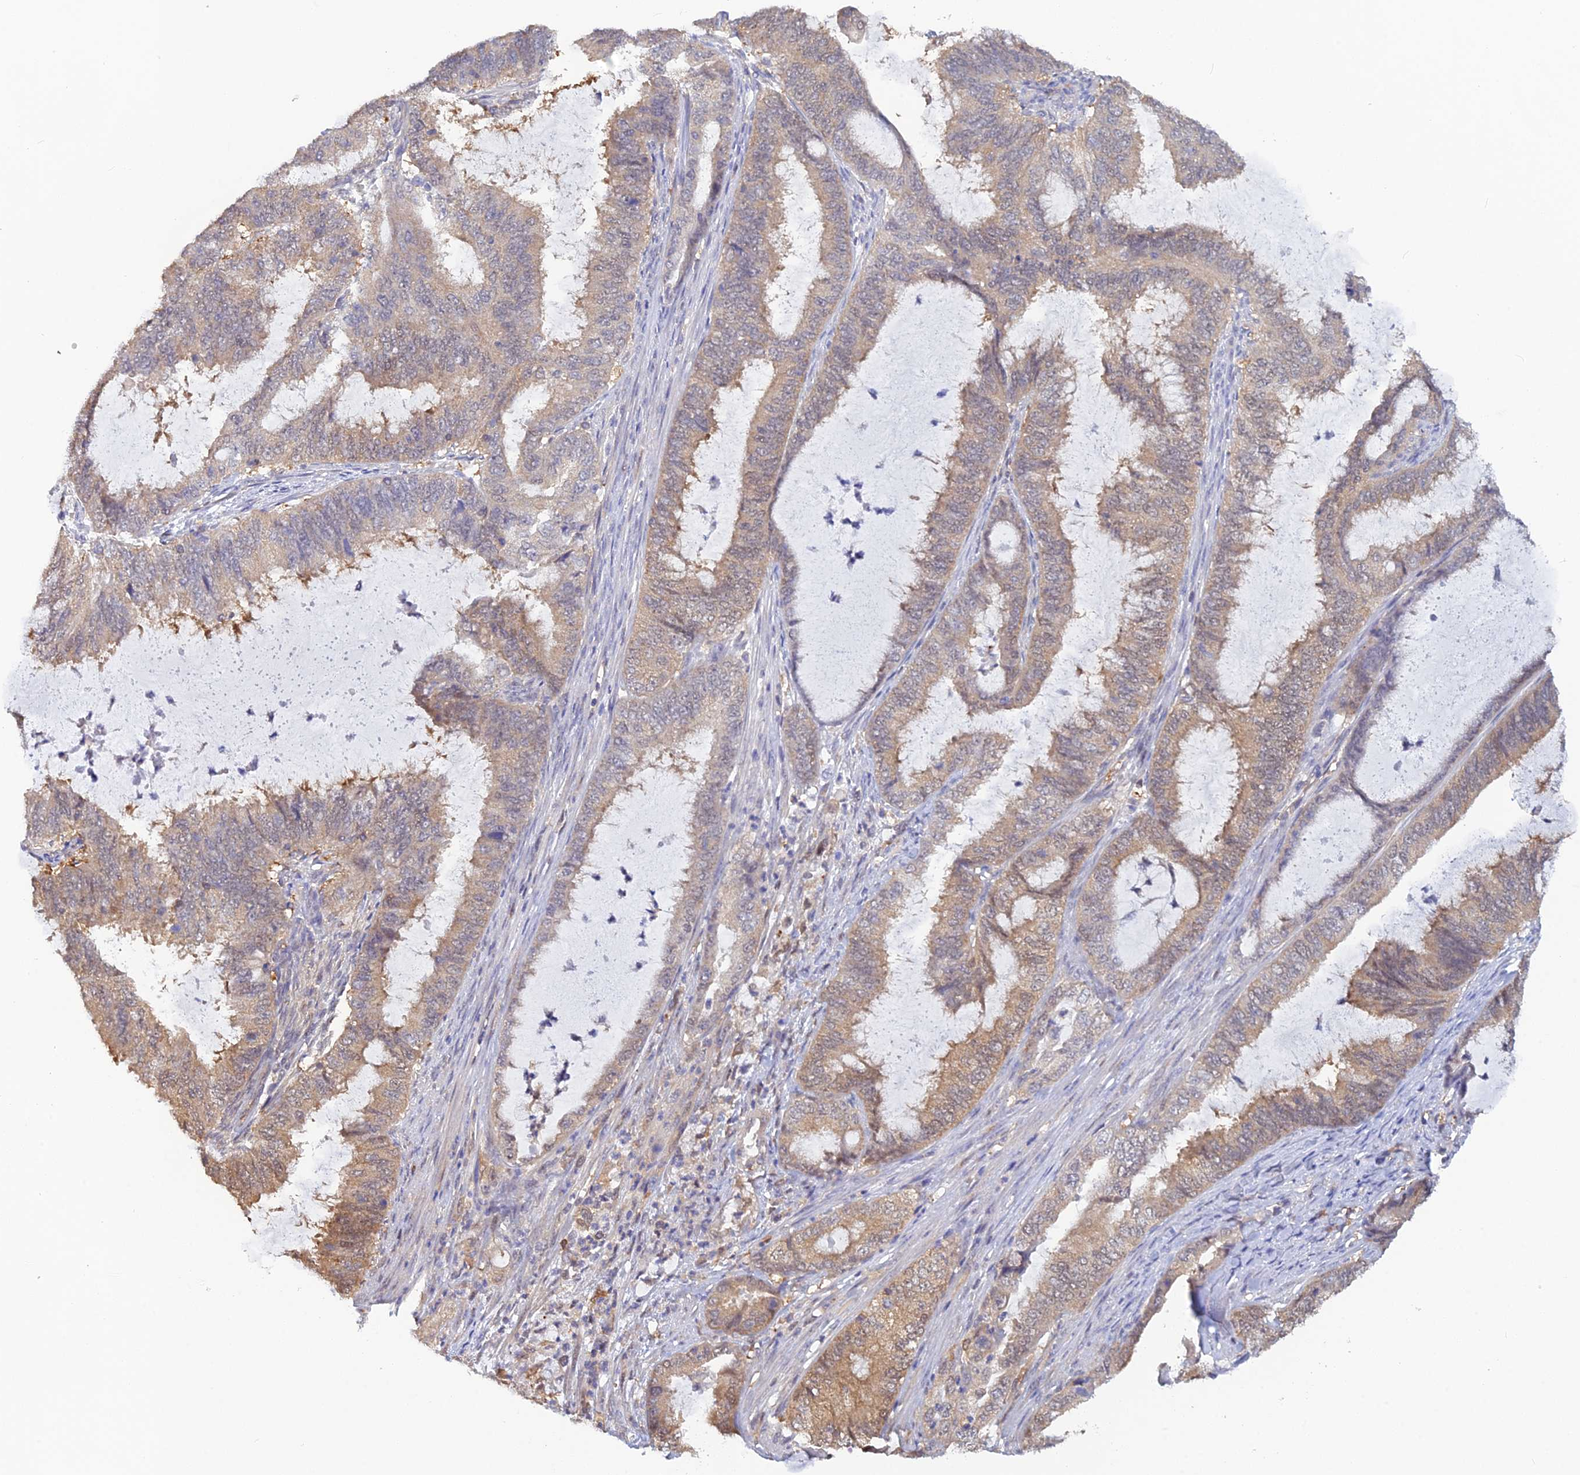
{"staining": {"intensity": "weak", "quantity": "25%-75%", "location": "cytoplasmic/membranous"}, "tissue": "endometrial cancer", "cell_type": "Tumor cells", "image_type": "cancer", "snomed": [{"axis": "morphology", "description": "Adenocarcinoma, NOS"}, {"axis": "topography", "description": "Endometrium"}], "caption": "Endometrial adenocarcinoma stained with a brown dye demonstrates weak cytoplasmic/membranous positive positivity in approximately 25%-75% of tumor cells.", "gene": "HINT1", "patient": {"sex": "female", "age": 51}}